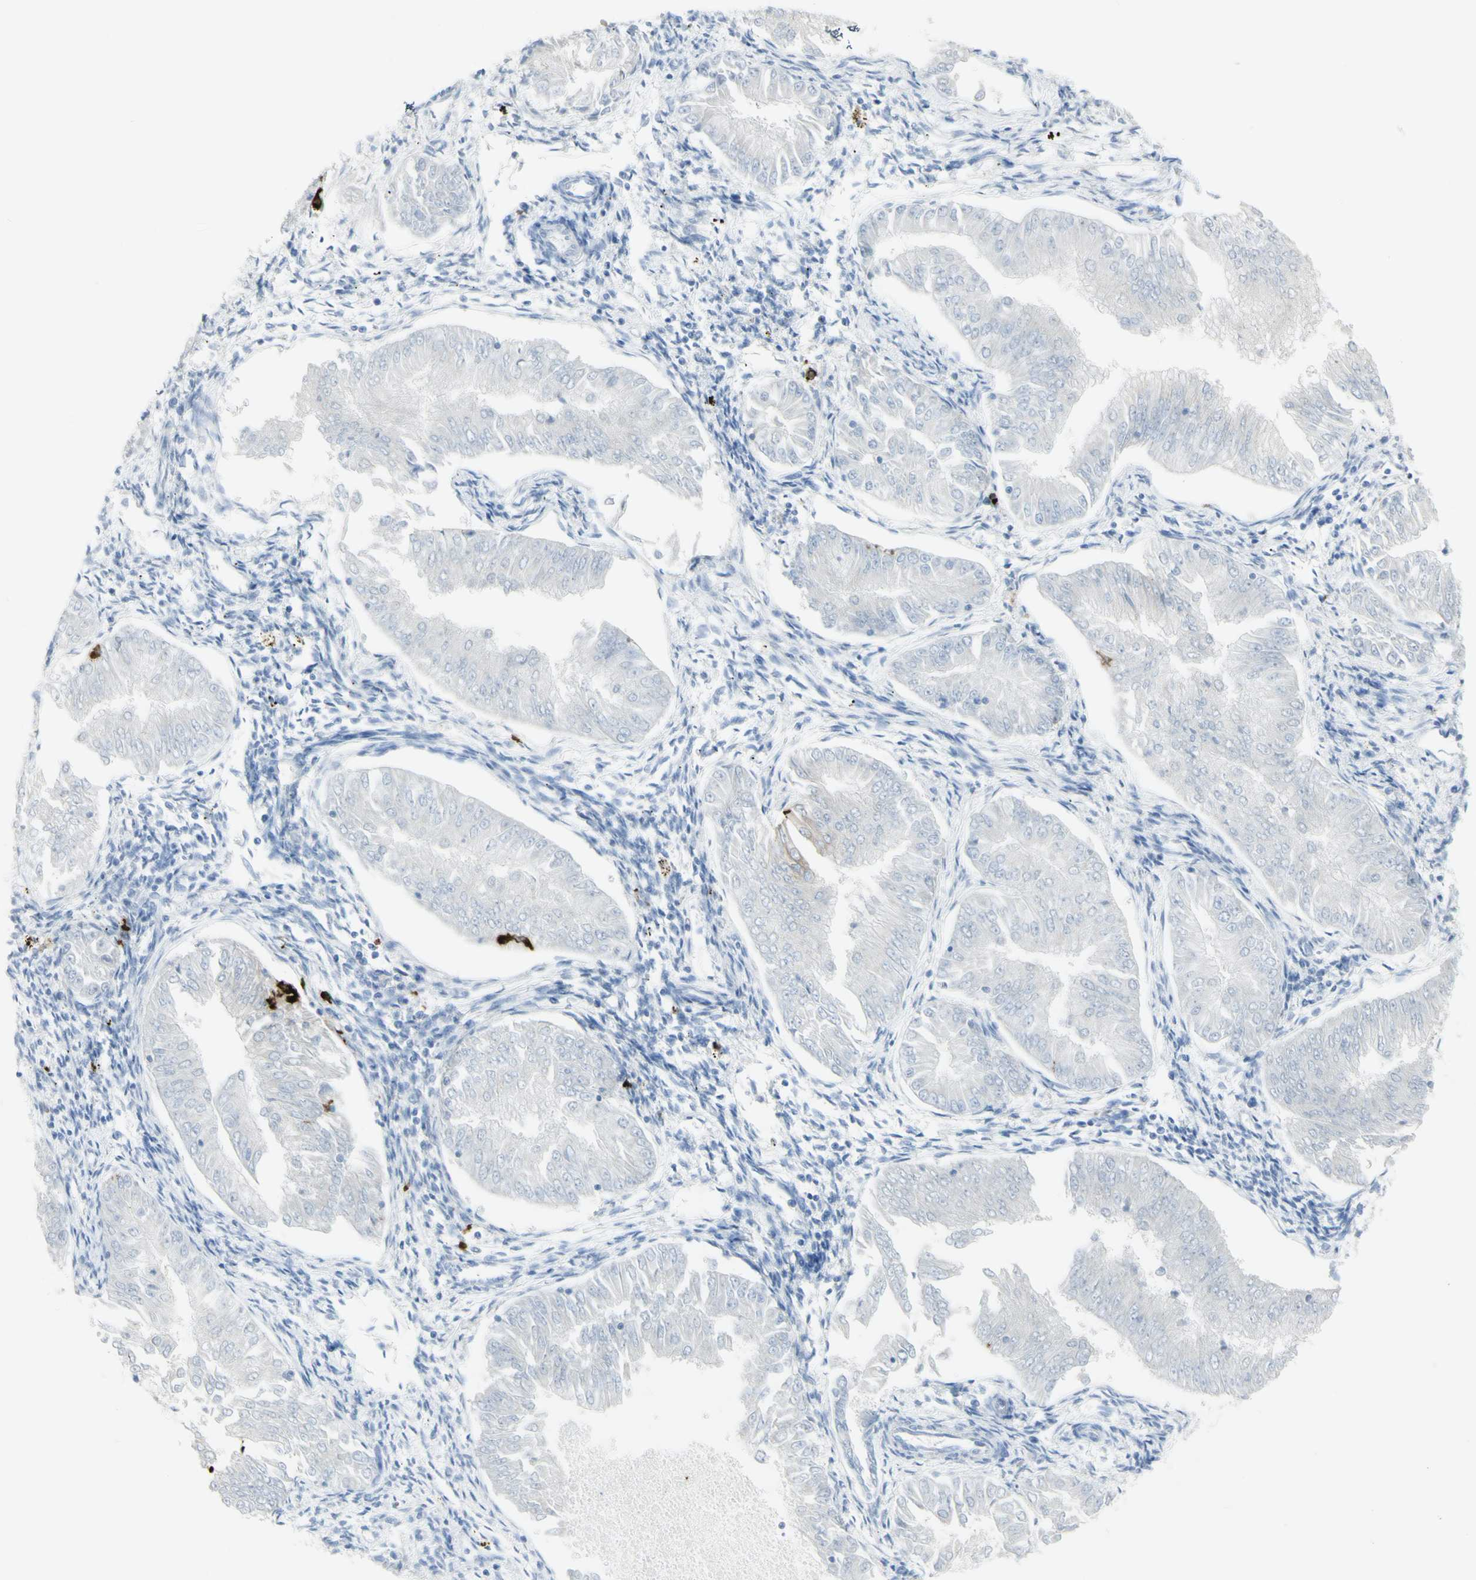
{"staining": {"intensity": "negative", "quantity": "none", "location": "none"}, "tissue": "endometrial cancer", "cell_type": "Tumor cells", "image_type": "cancer", "snomed": [{"axis": "morphology", "description": "Adenocarcinoma, NOS"}, {"axis": "topography", "description": "Endometrium"}], "caption": "There is no significant expression in tumor cells of adenocarcinoma (endometrial).", "gene": "CD207", "patient": {"sex": "female", "age": 53}}